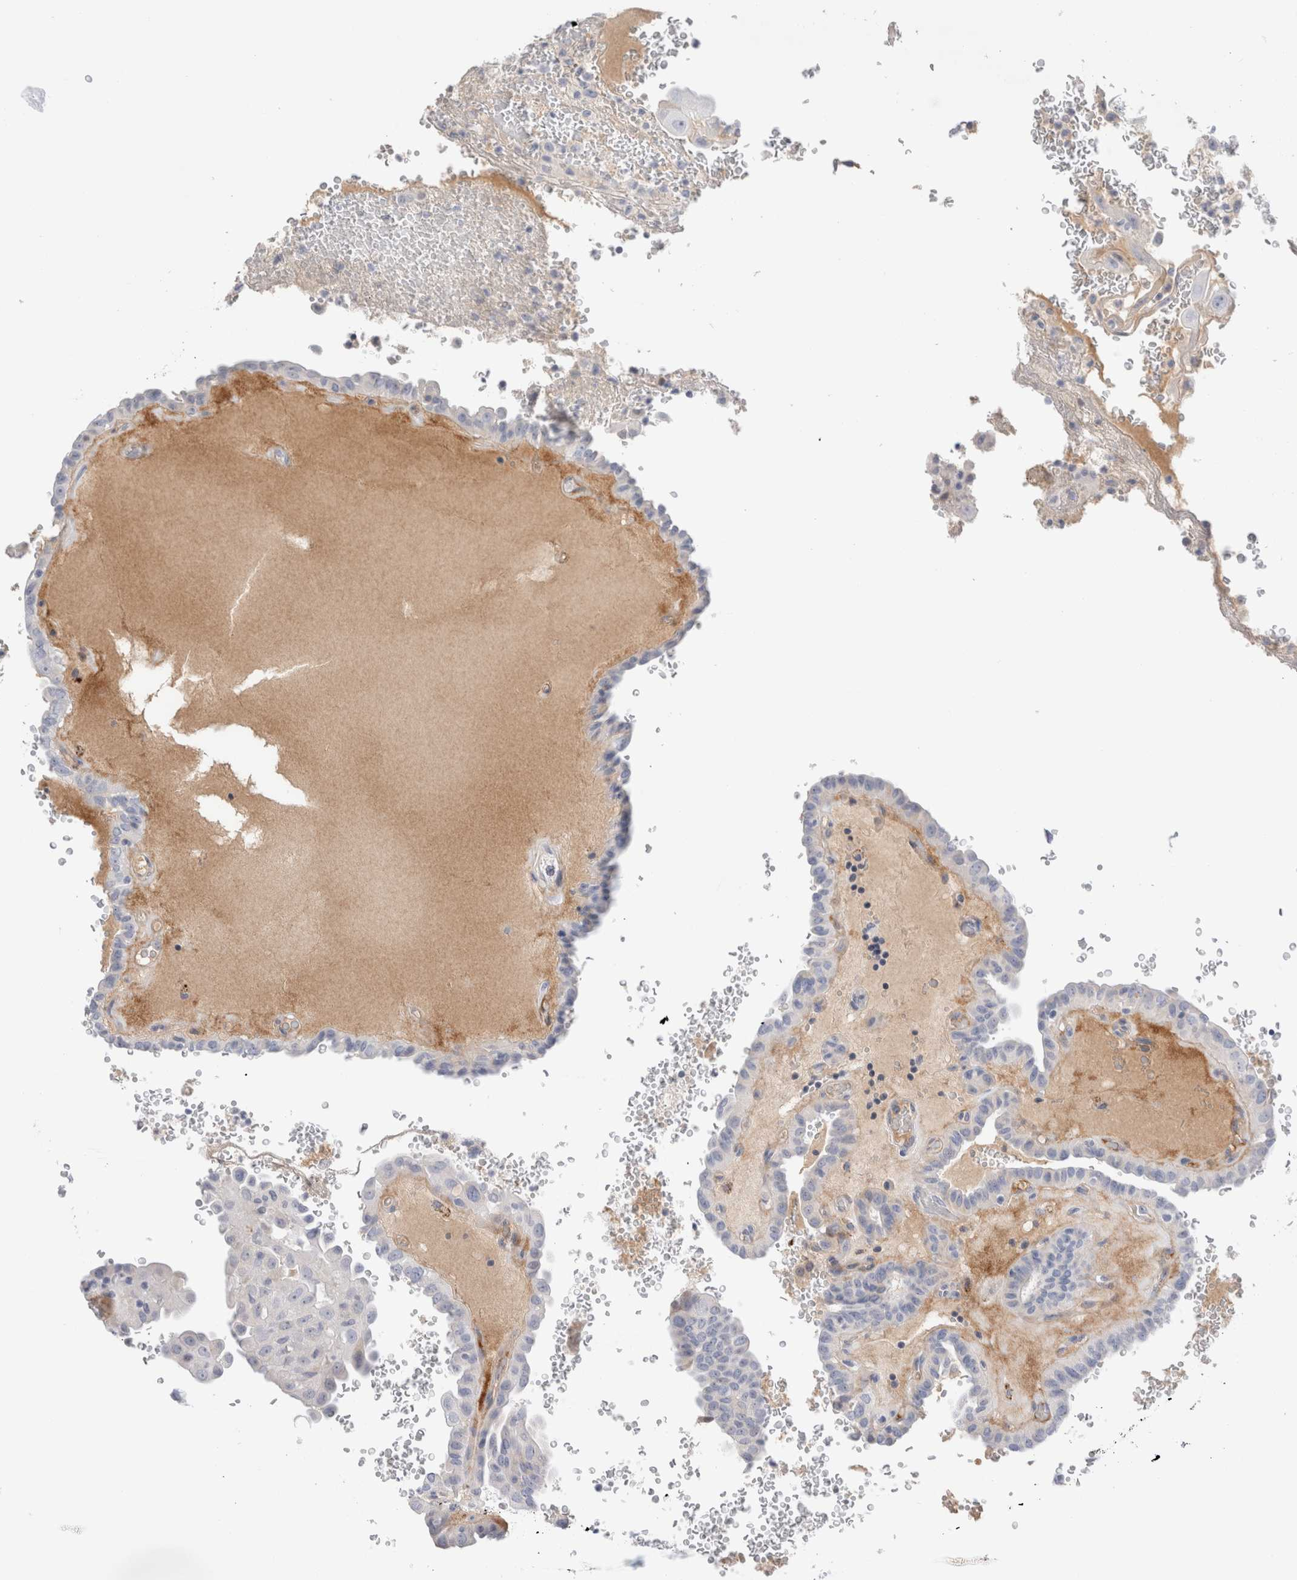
{"staining": {"intensity": "negative", "quantity": "none", "location": "none"}, "tissue": "thyroid cancer", "cell_type": "Tumor cells", "image_type": "cancer", "snomed": [{"axis": "morphology", "description": "Papillary adenocarcinoma, NOS"}, {"axis": "topography", "description": "Thyroid gland"}], "caption": "An image of thyroid cancer (papillary adenocarcinoma) stained for a protein exhibits no brown staining in tumor cells. (DAB (3,3'-diaminobenzidine) immunohistochemistry visualized using brightfield microscopy, high magnification).", "gene": "ECHDC2", "patient": {"sex": "male", "age": 77}}